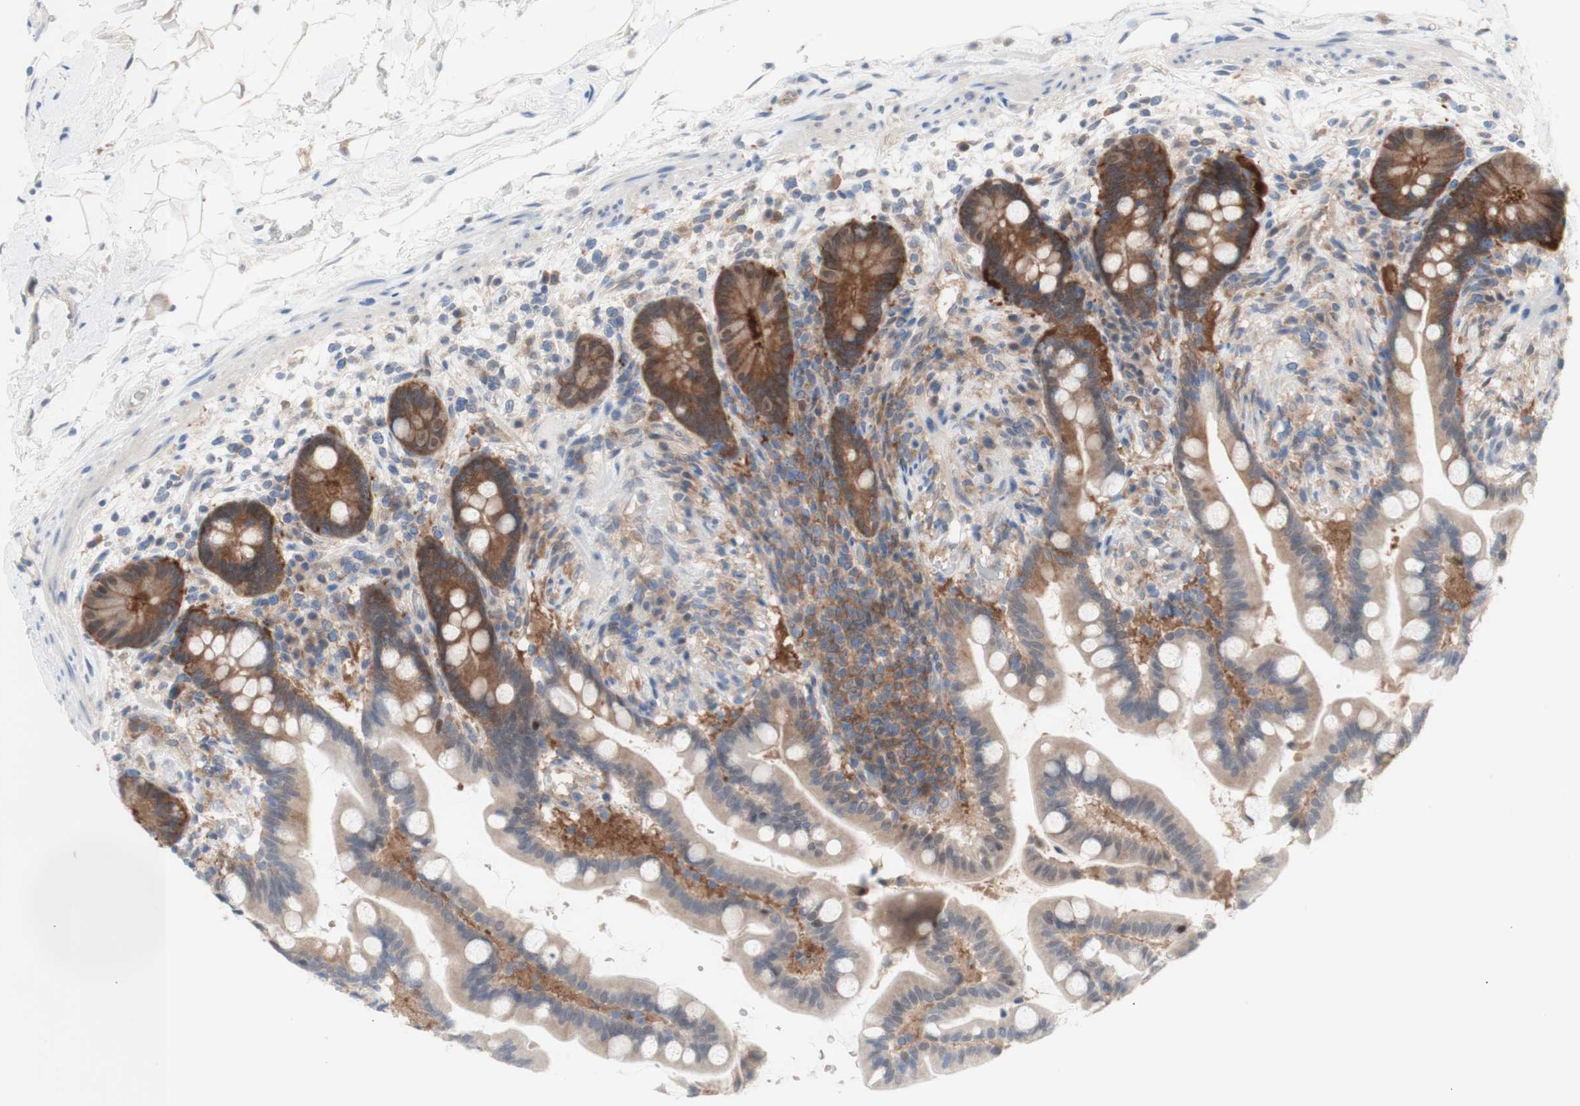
{"staining": {"intensity": "negative", "quantity": "none", "location": "none"}, "tissue": "colon", "cell_type": "Endothelial cells", "image_type": "normal", "snomed": [{"axis": "morphology", "description": "Normal tissue, NOS"}, {"axis": "topography", "description": "Colon"}], "caption": "An immunohistochemistry histopathology image of normal colon is shown. There is no staining in endothelial cells of colon. Nuclei are stained in blue.", "gene": "PRMT5", "patient": {"sex": "male", "age": 73}}